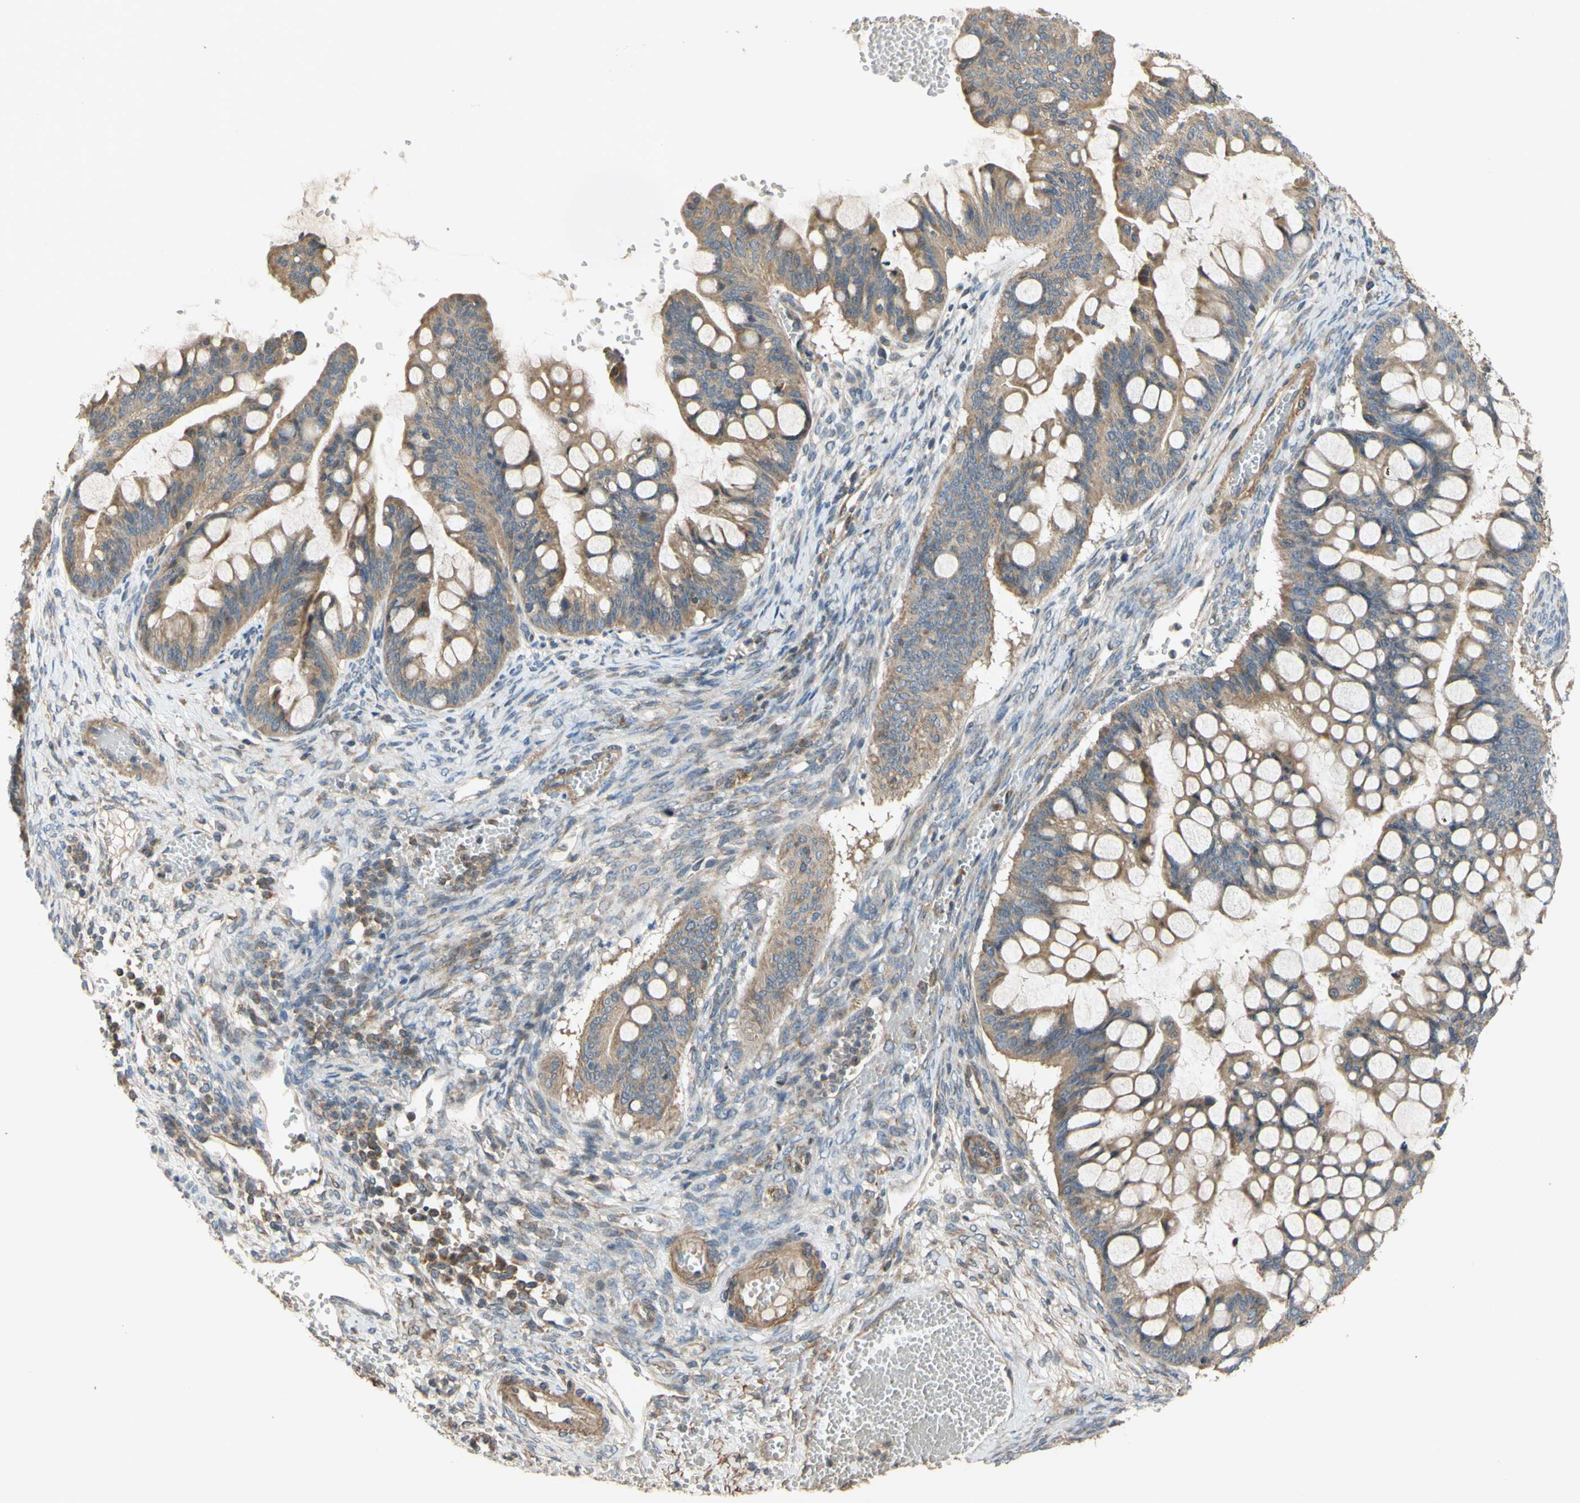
{"staining": {"intensity": "moderate", "quantity": ">75%", "location": "cytoplasmic/membranous"}, "tissue": "ovarian cancer", "cell_type": "Tumor cells", "image_type": "cancer", "snomed": [{"axis": "morphology", "description": "Cystadenocarcinoma, mucinous, NOS"}, {"axis": "topography", "description": "Ovary"}], "caption": "Tumor cells reveal medium levels of moderate cytoplasmic/membranous expression in about >75% of cells in human ovarian cancer.", "gene": "PARD6A", "patient": {"sex": "female", "age": 73}}